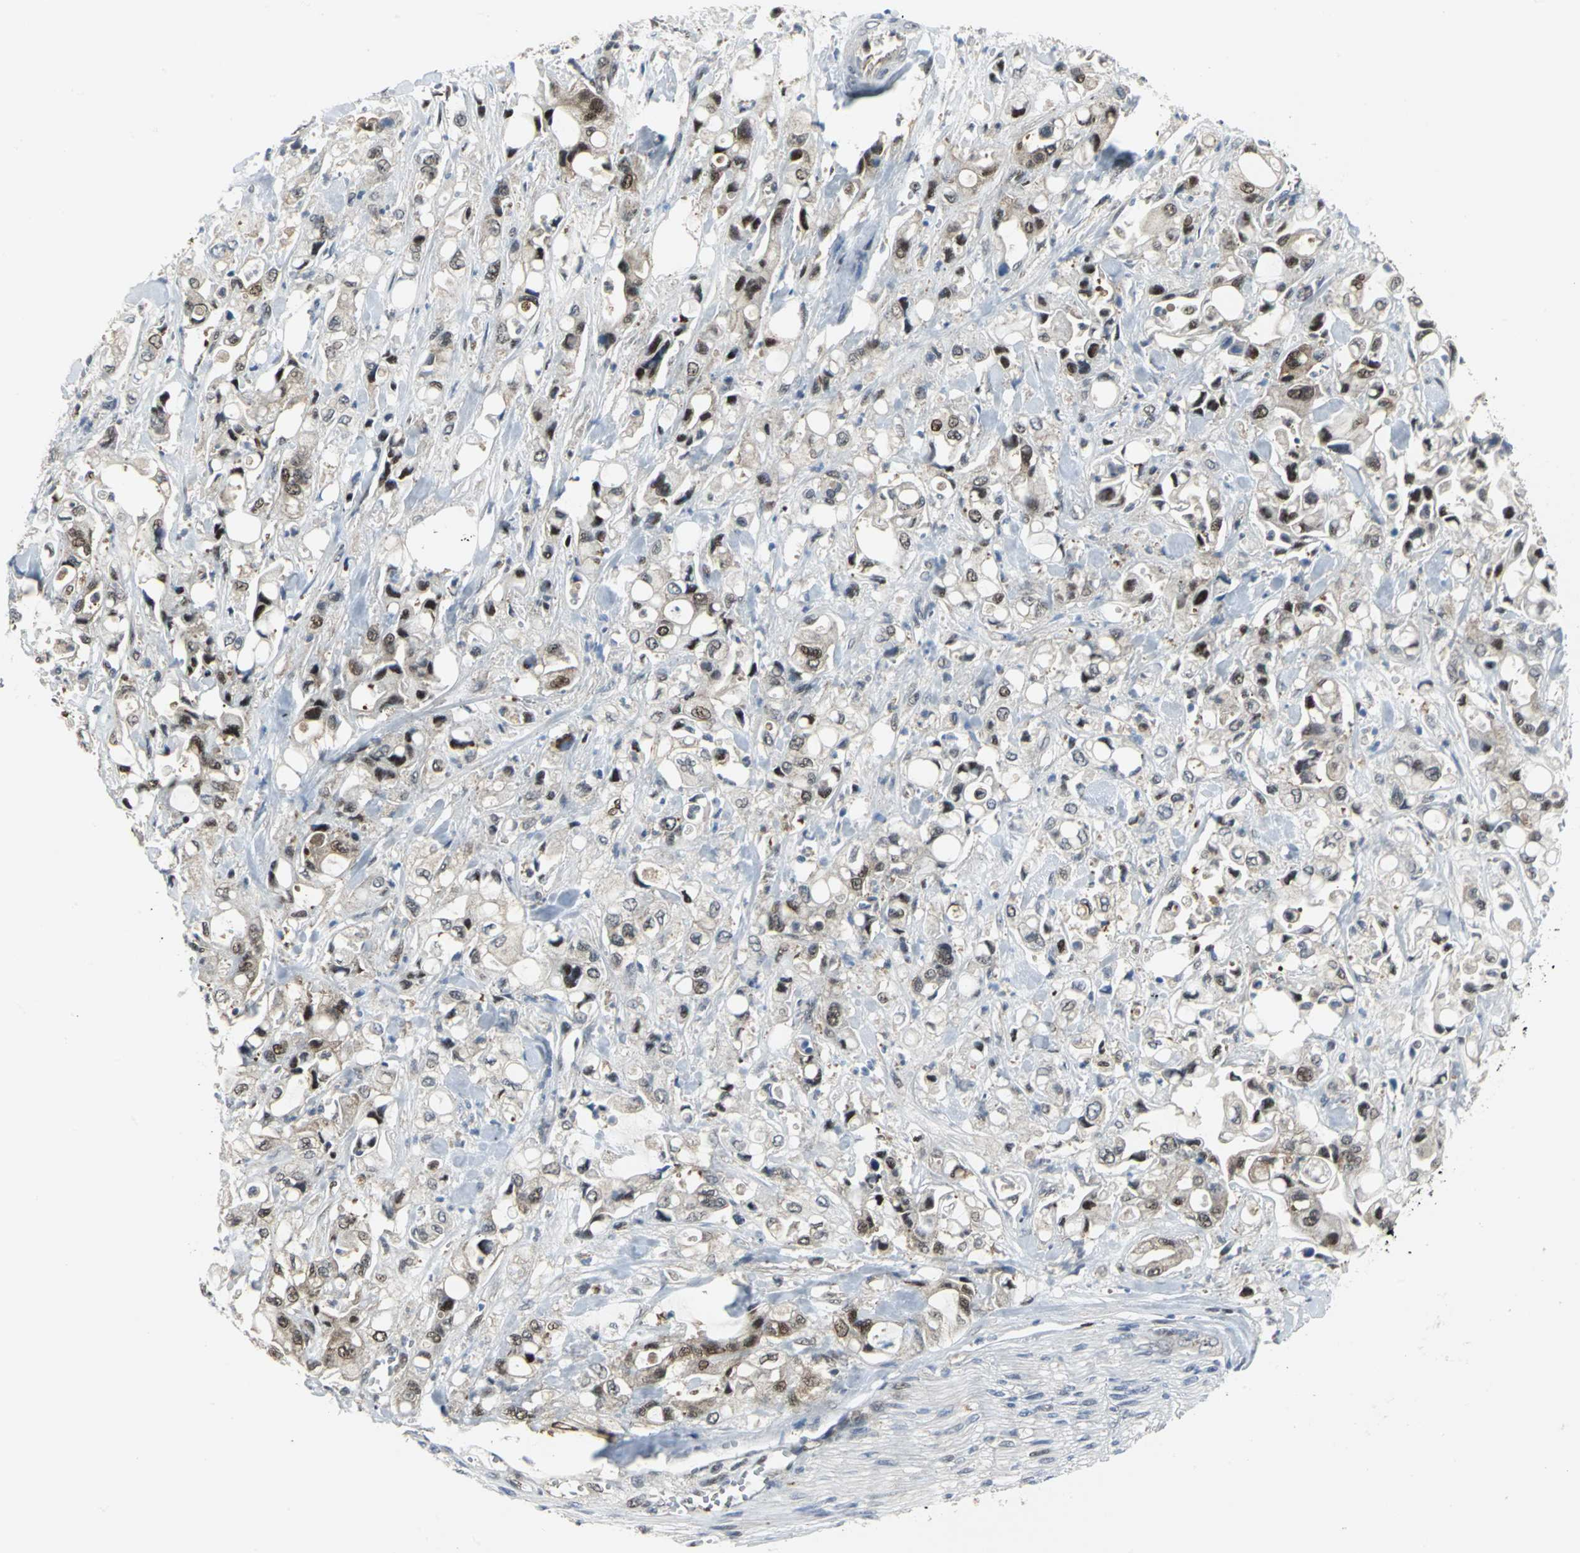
{"staining": {"intensity": "moderate", "quantity": "25%-75%", "location": "nuclear"}, "tissue": "pancreatic cancer", "cell_type": "Tumor cells", "image_type": "cancer", "snomed": [{"axis": "morphology", "description": "Adenocarcinoma, NOS"}, {"axis": "topography", "description": "Pancreas"}], "caption": "Pancreatic adenocarcinoma tissue demonstrates moderate nuclear expression in about 25%-75% of tumor cells", "gene": "PSMA4", "patient": {"sex": "male", "age": 70}}